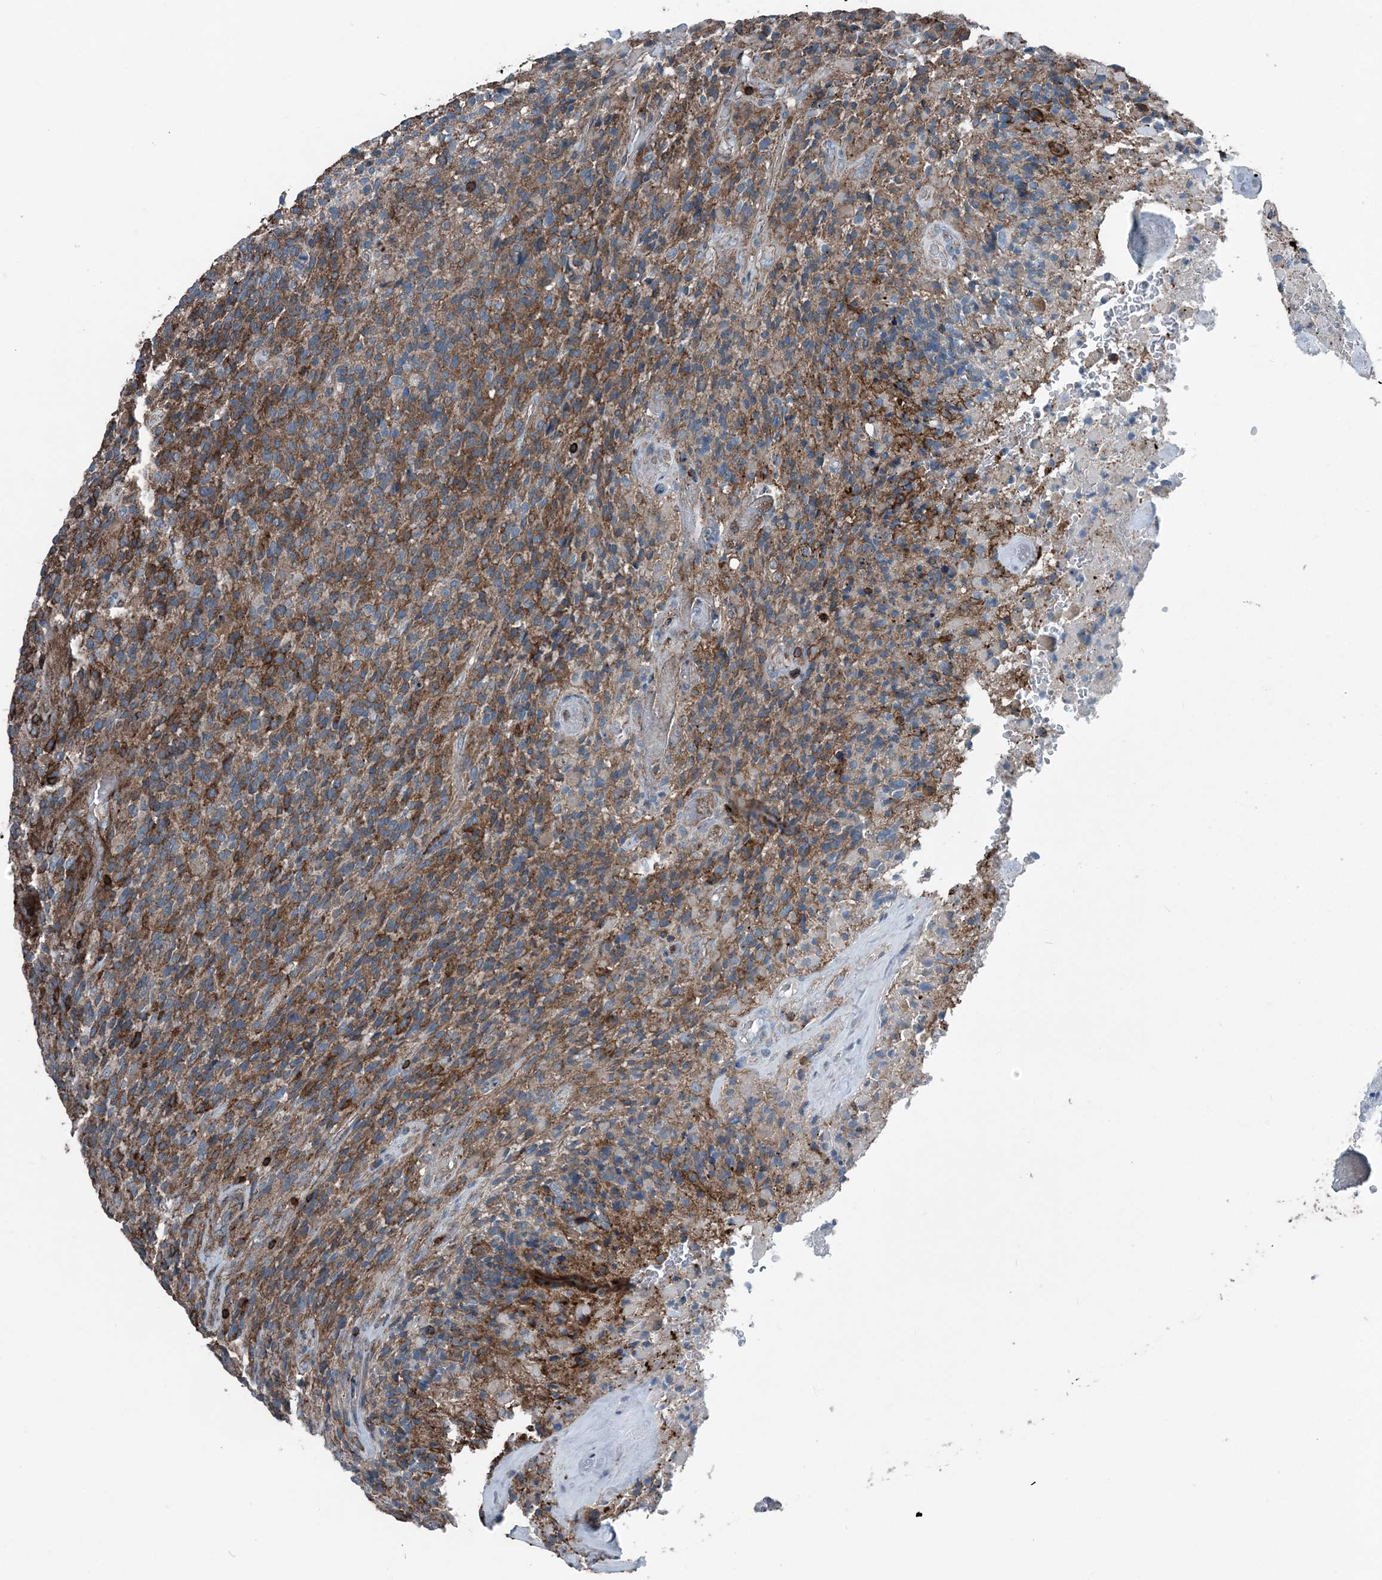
{"staining": {"intensity": "moderate", "quantity": ">75%", "location": "cytoplasmic/membranous"}, "tissue": "glioma", "cell_type": "Tumor cells", "image_type": "cancer", "snomed": [{"axis": "morphology", "description": "Glioma, malignant, High grade"}, {"axis": "topography", "description": "Brain"}], "caption": "Malignant high-grade glioma stained with a protein marker demonstrates moderate staining in tumor cells.", "gene": "CFL1", "patient": {"sex": "male", "age": 71}}